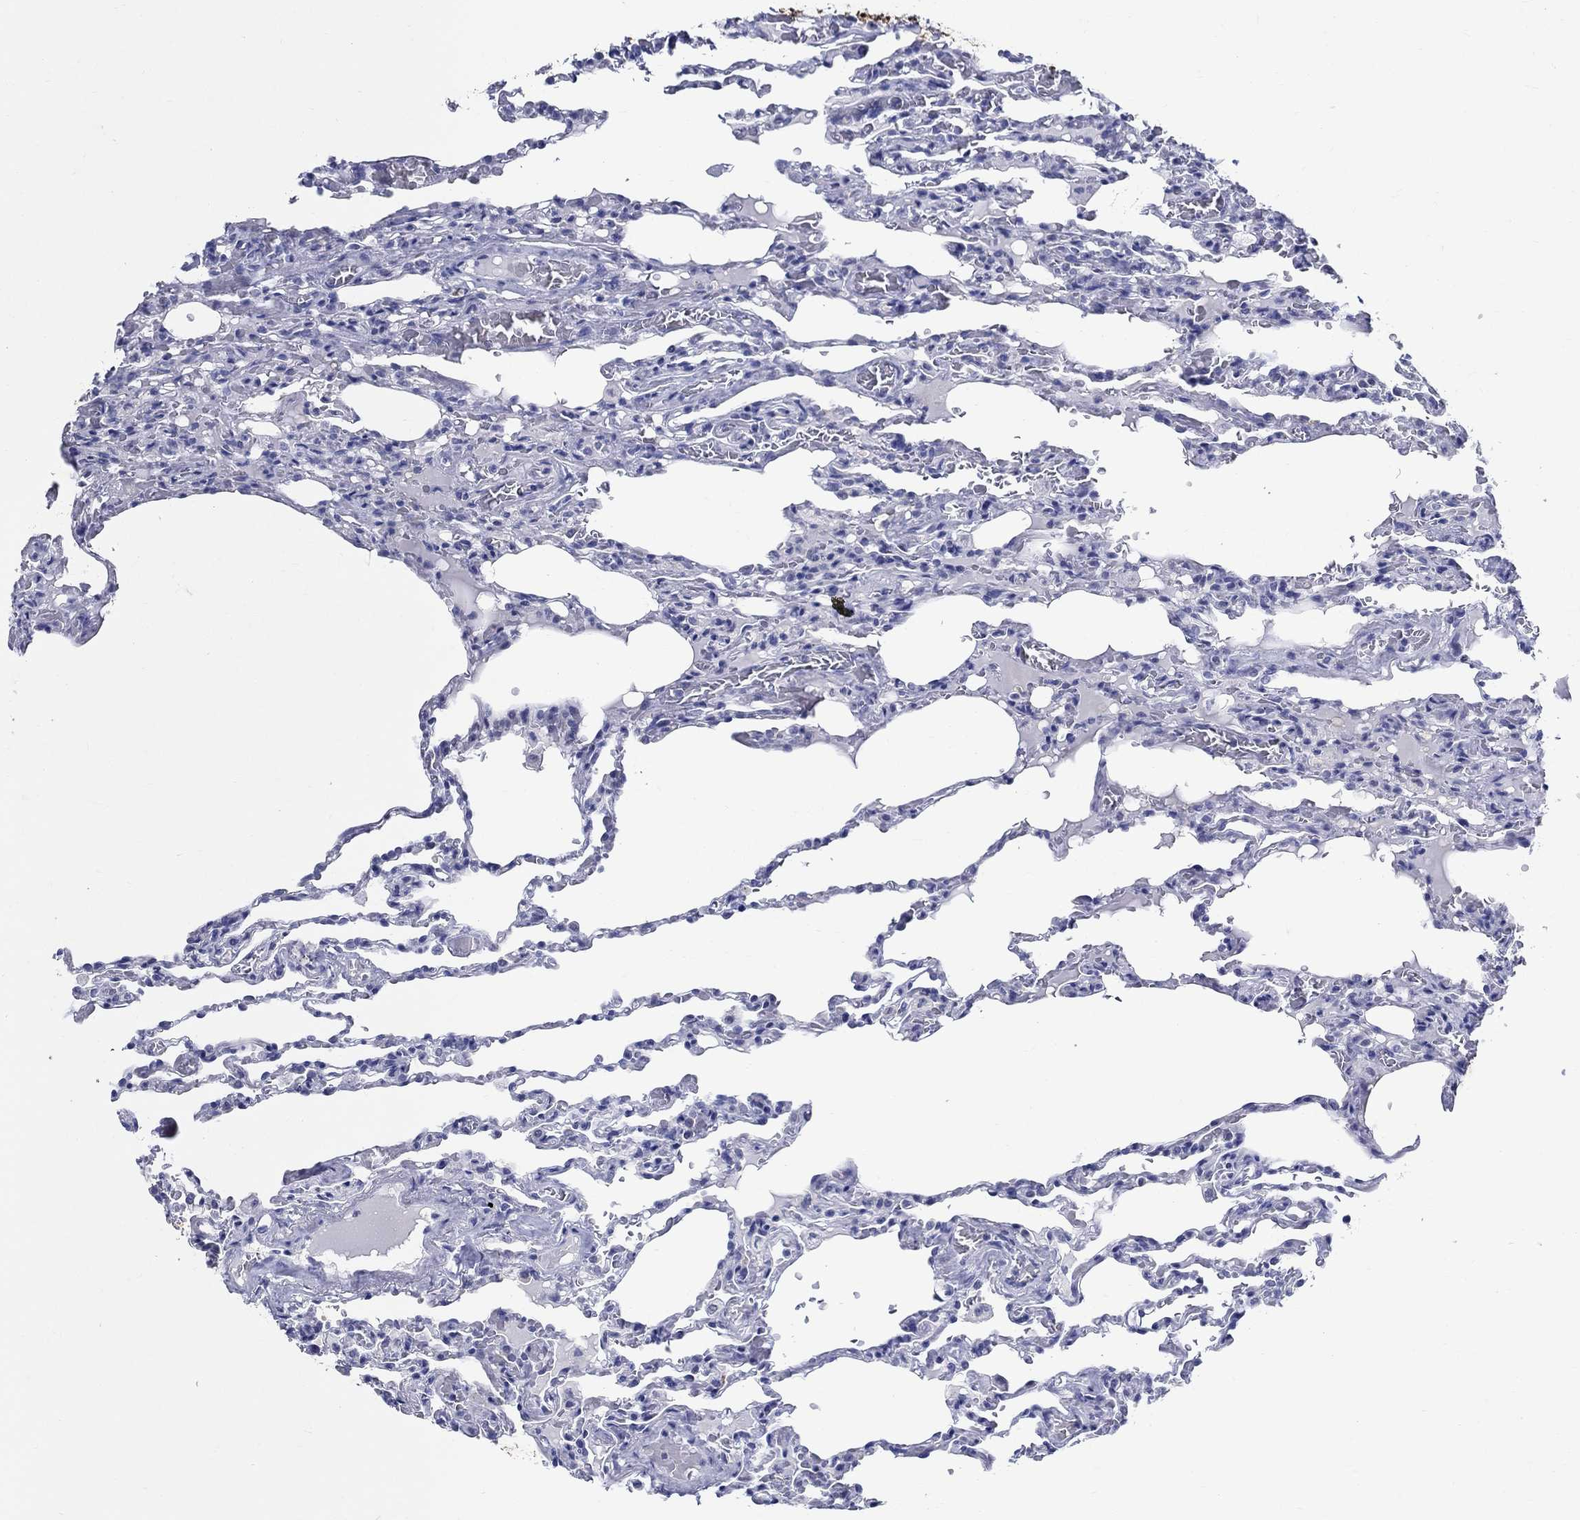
{"staining": {"intensity": "negative", "quantity": "none", "location": "none"}, "tissue": "lung", "cell_type": "Alveolar cells", "image_type": "normal", "snomed": [{"axis": "morphology", "description": "Normal tissue, NOS"}, {"axis": "topography", "description": "Lung"}], "caption": "Immunohistochemistry (IHC) of benign human lung reveals no expression in alveolar cells.", "gene": "BSPRY", "patient": {"sex": "female", "age": 43}}